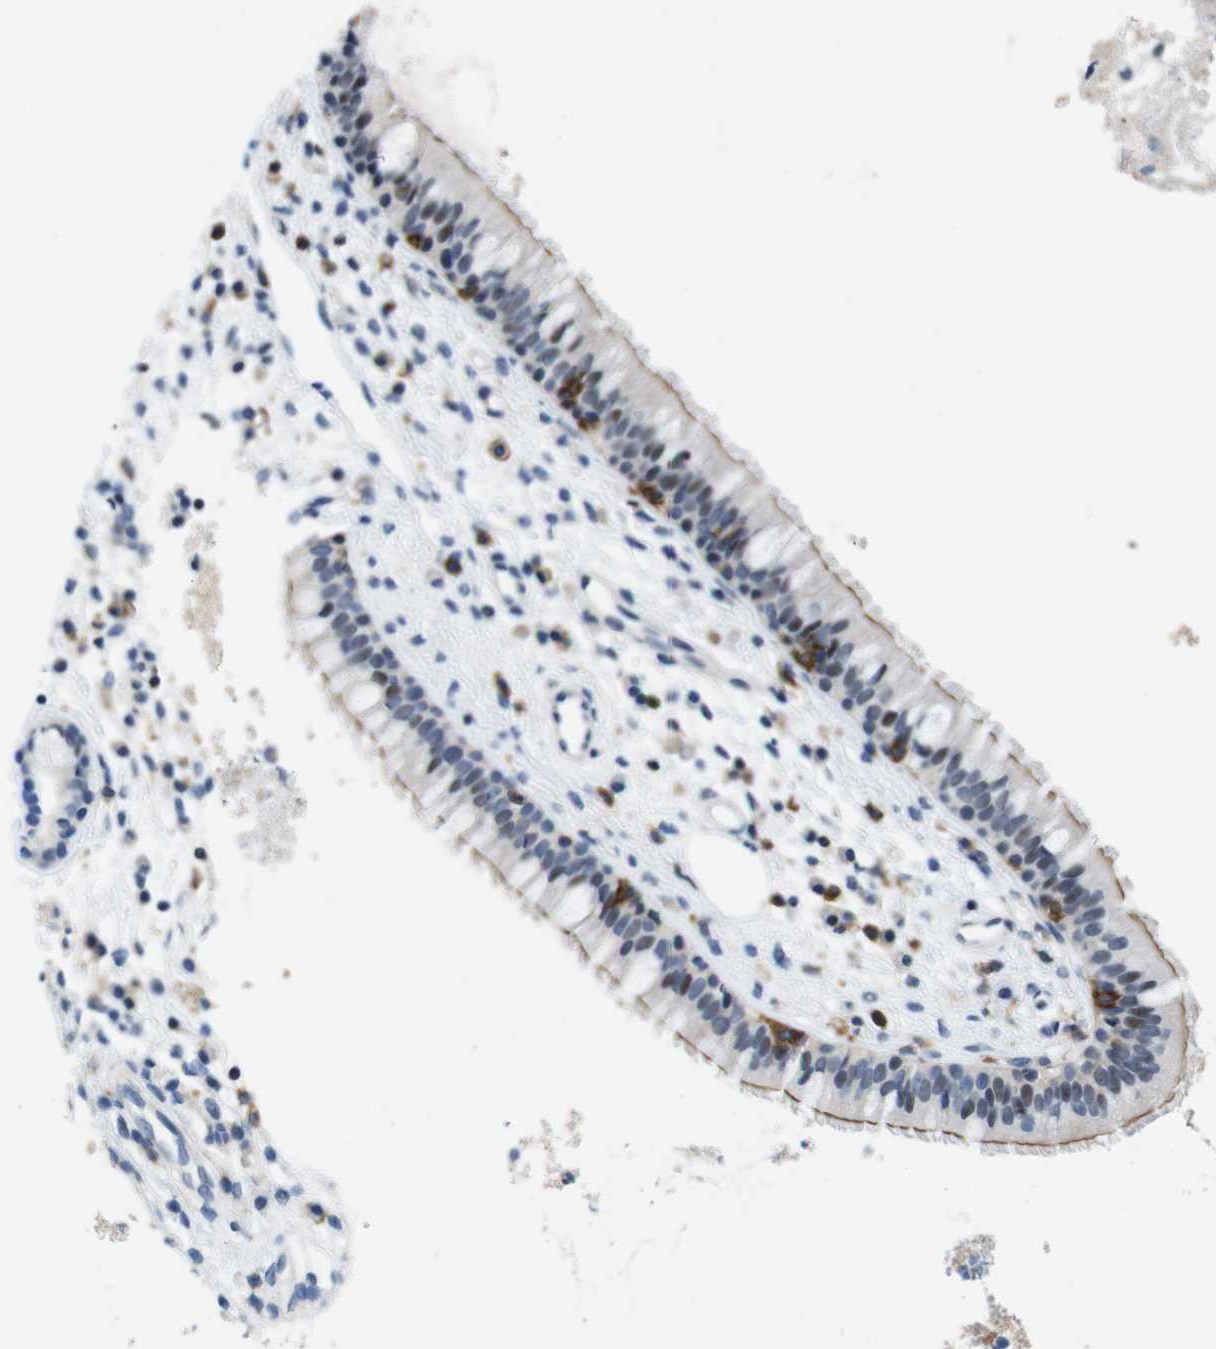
{"staining": {"intensity": "moderate", "quantity": "<25%", "location": "cytoplasmic/membranous"}, "tissue": "nasopharynx", "cell_type": "Respiratory epithelial cells", "image_type": "normal", "snomed": [{"axis": "morphology", "description": "Normal tissue, NOS"}, {"axis": "topography", "description": "Nasopharynx"}], "caption": "Brown immunohistochemical staining in unremarkable human nasopharynx displays moderate cytoplasmic/membranous staining in approximately <25% of respiratory epithelial cells. The staining was performed using DAB (3,3'-diaminobenzidine), with brown indicating positive protein expression. Nuclei are stained blue with hematoxylin.", "gene": "CD300C", "patient": {"sex": "male", "age": 21}}